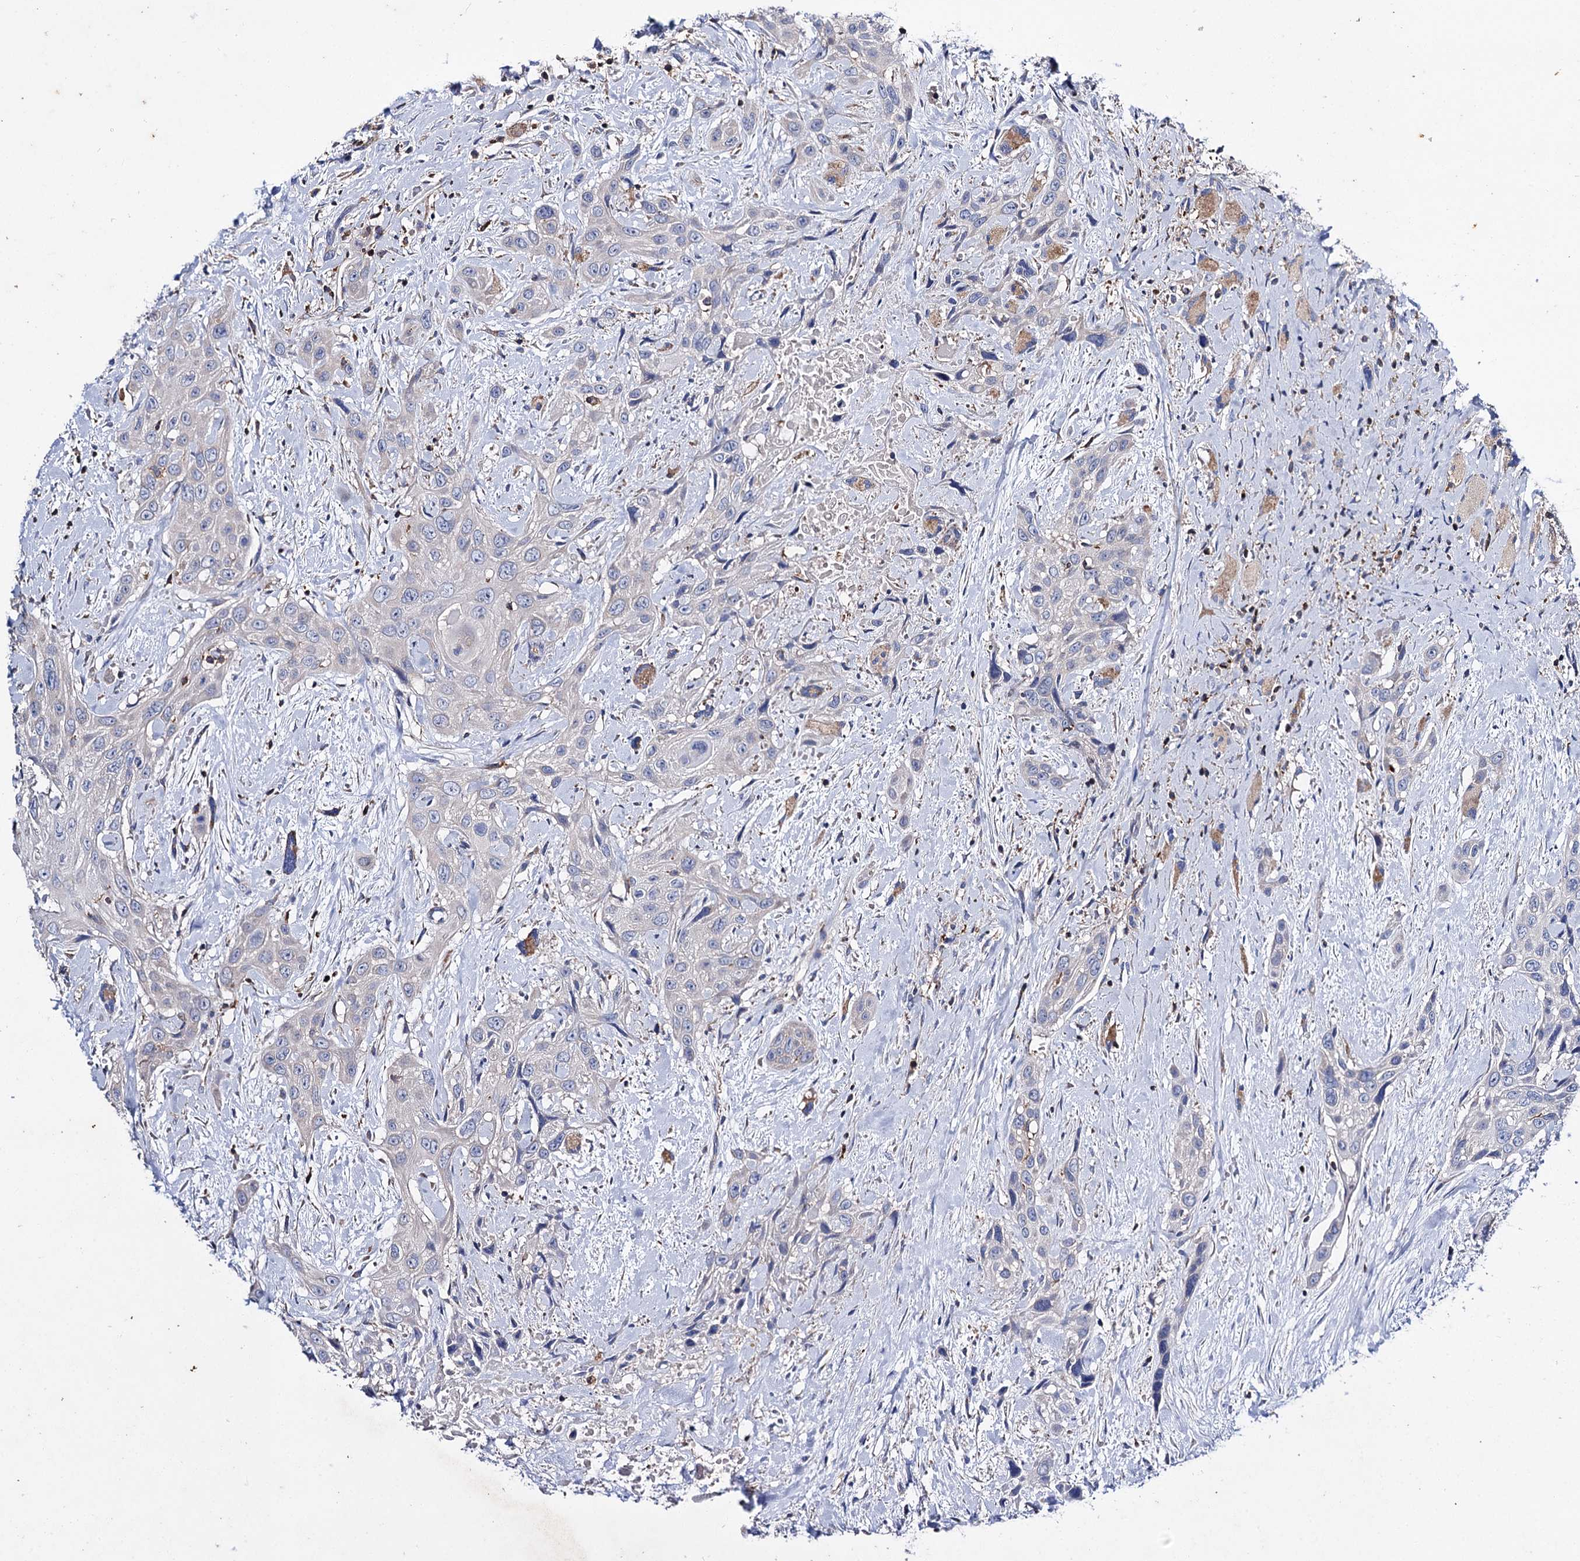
{"staining": {"intensity": "moderate", "quantity": "<25%", "location": "cytoplasmic/membranous"}, "tissue": "head and neck cancer", "cell_type": "Tumor cells", "image_type": "cancer", "snomed": [{"axis": "morphology", "description": "Squamous cell carcinoma, NOS"}, {"axis": "topography", "description": "Head-Neck"}], "caption": "A brown stain shows moderate cytoplasmic/membranous staining of a protein in head and neck cancer tumor cells. (IHC, brightfield microscopy, high magnification).", "gene": "UBASH3B", "patient": {"sex": "male", "age": 81}}